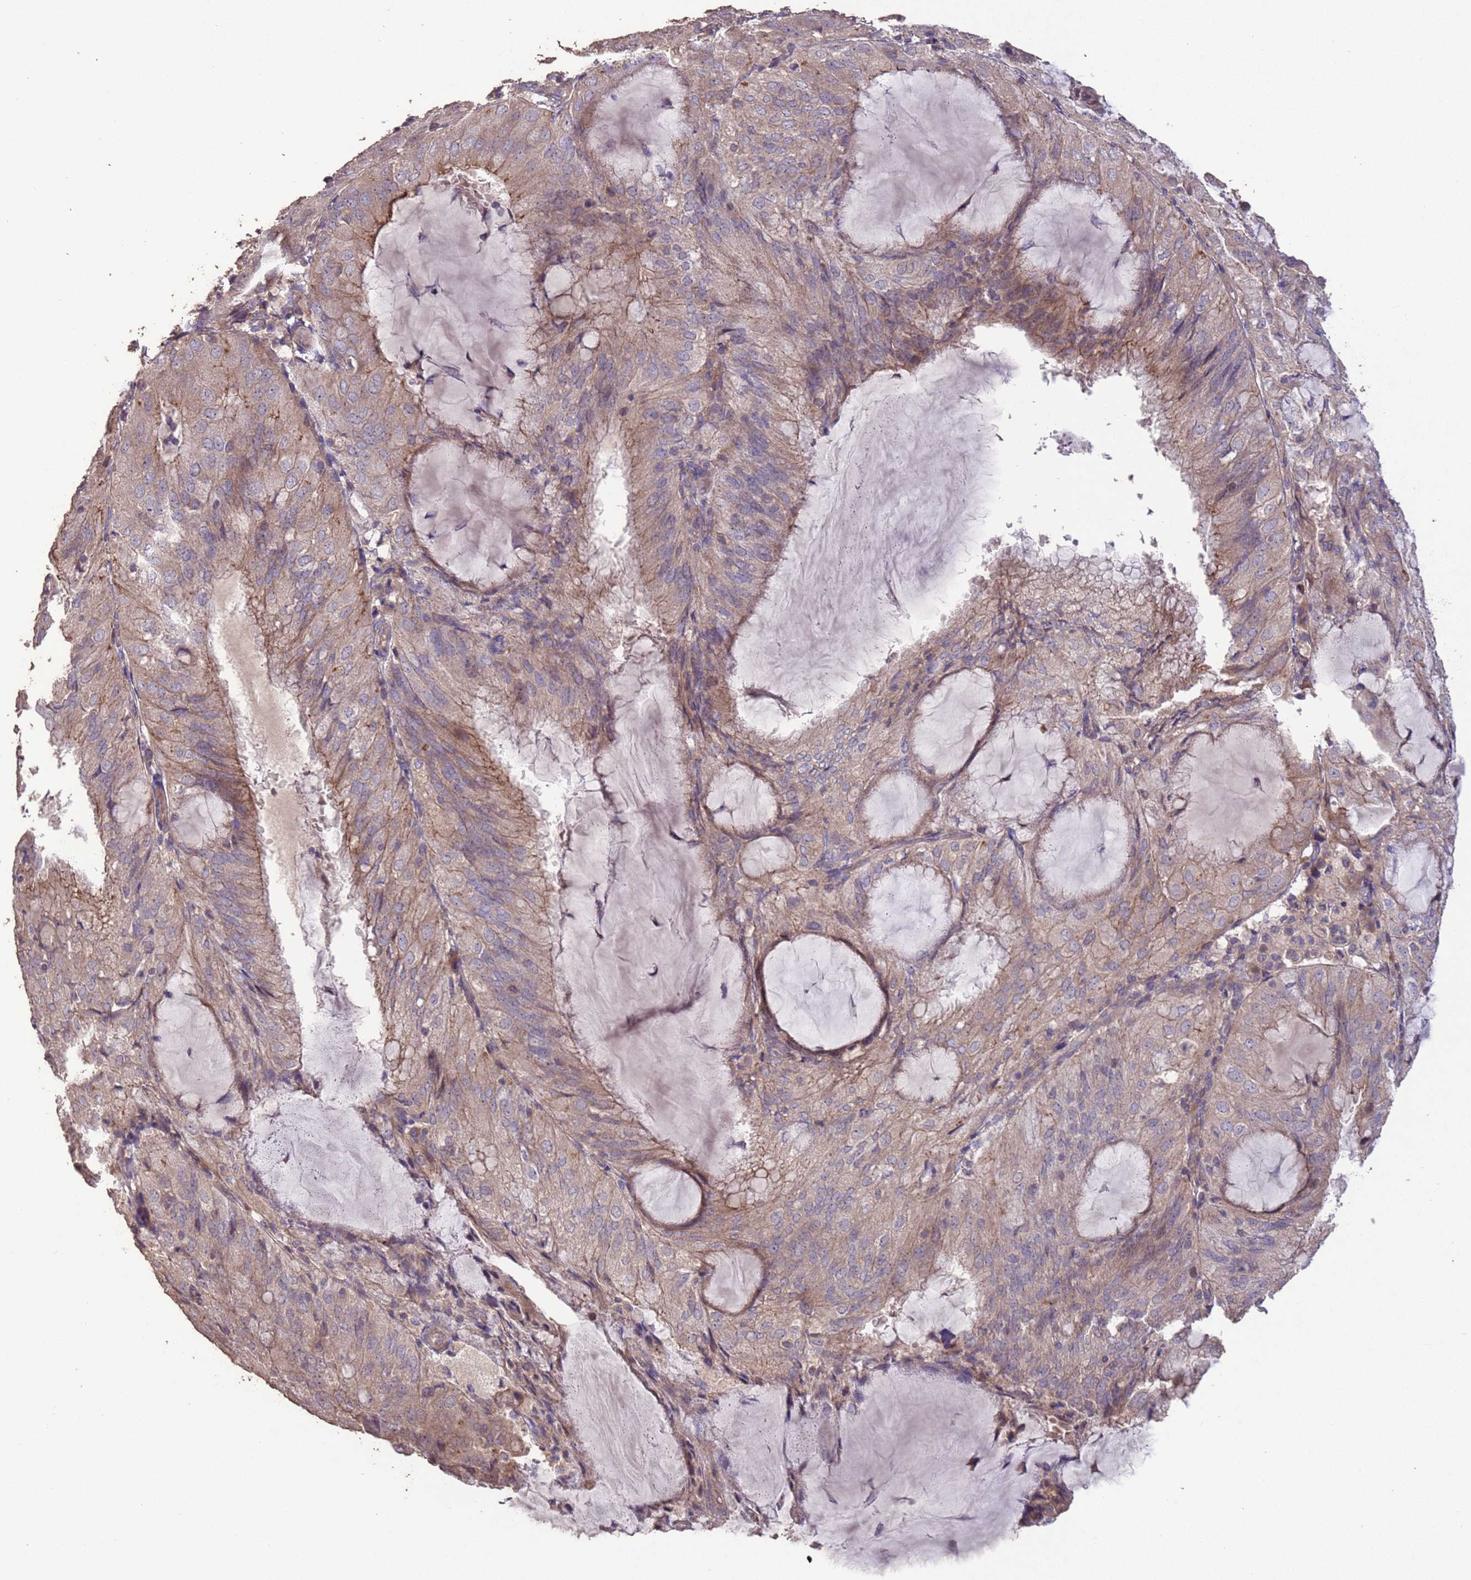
{"staining": {"intensity": "weak", "quantity": "25%-75%", "location": "cytoplasmic/membranous"}, "tissue": "endometrial cancer", "cell_type": "Tumor cells", "image_type": "cancer", "snomed": [{"axis": "morphology", "description": "Adenocarcinoma, NOS"}, {"axis": "topography", "description": "Endometrium"}], "caption": "Protein positivity by immunohistochemistry shows weak cytoplasmic/membranous expression in about 25%-75% of tumor cells in endometrial adenocarcinoma.", "gene": "SLC9B2", "patient": {"sex": "female", "age": 81}}